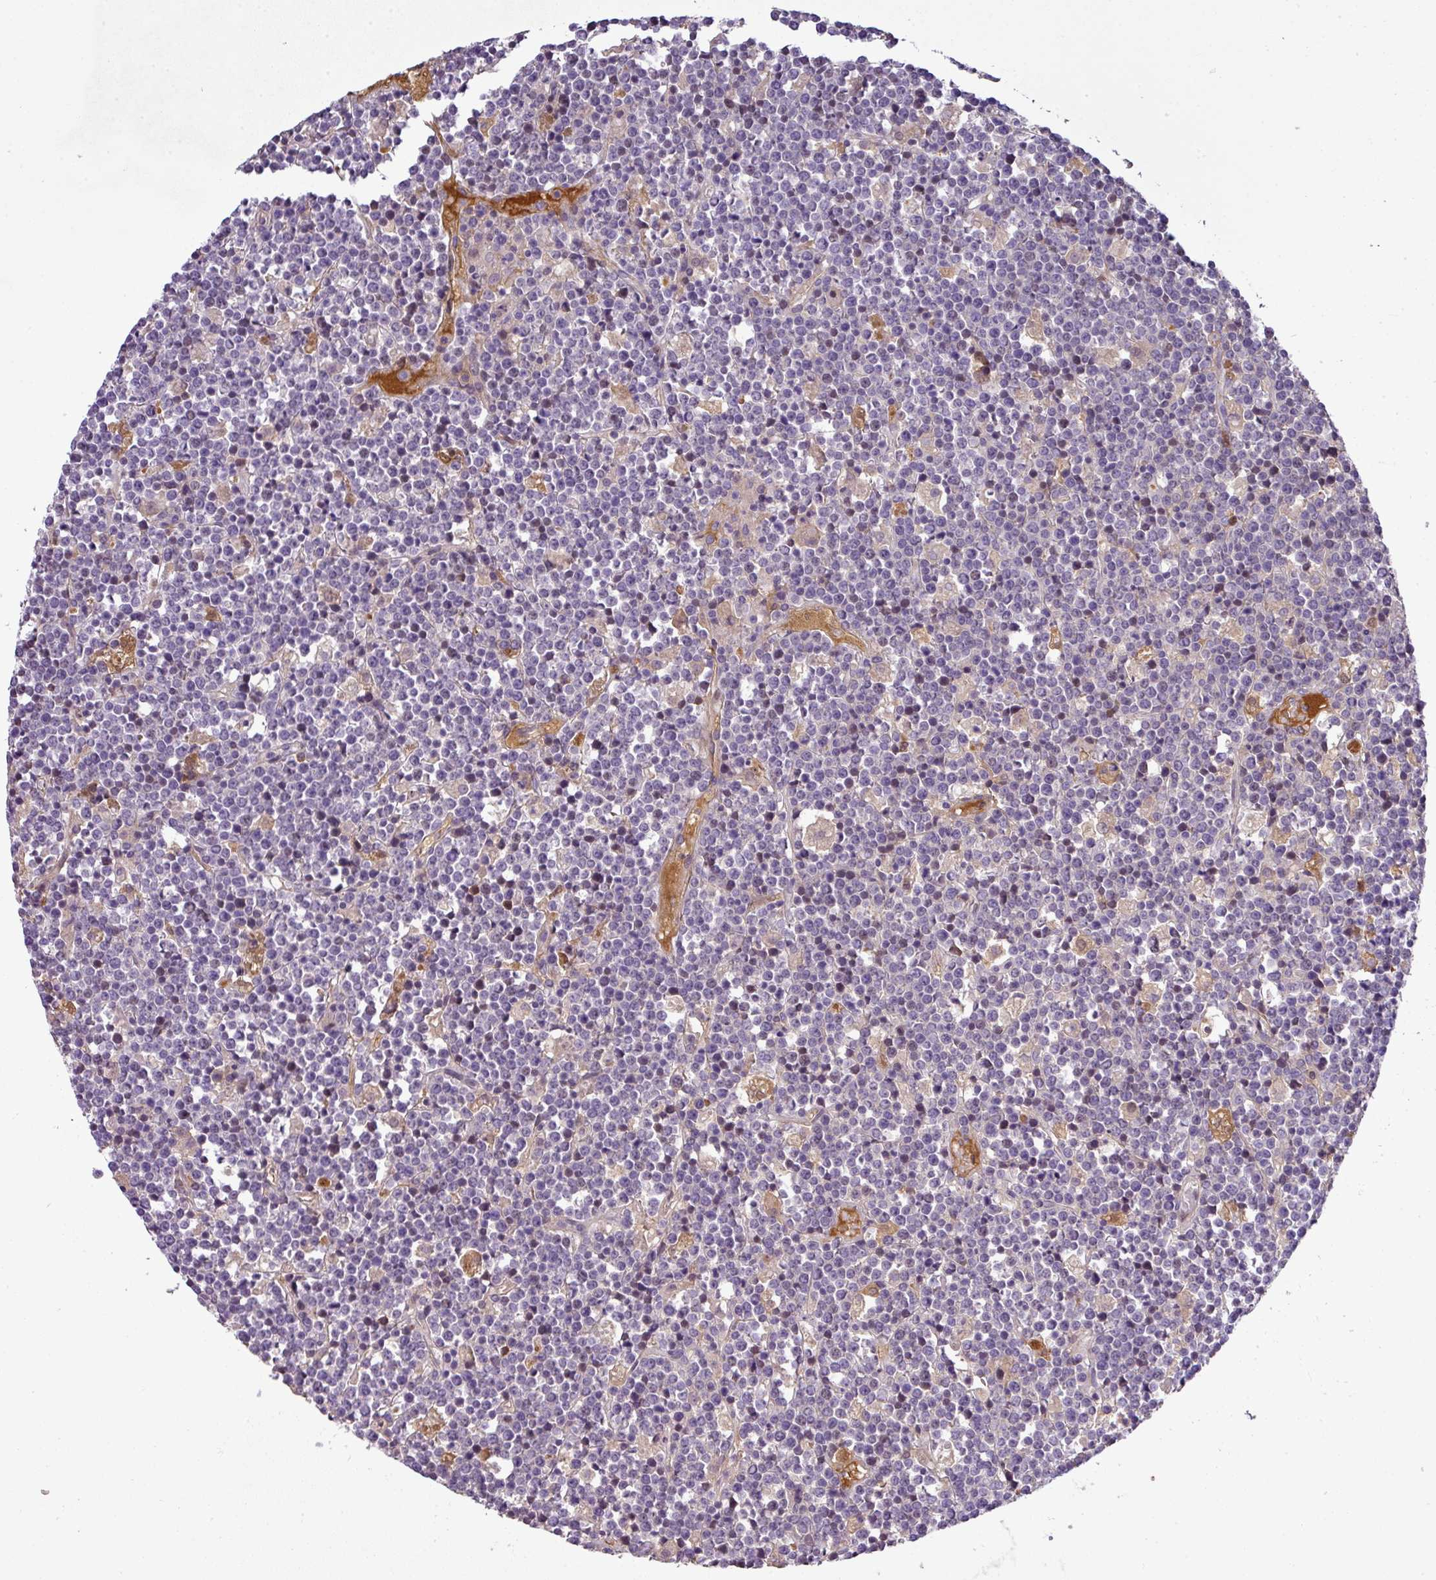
{"staining": {"intensity": "negative", "quantity": "none", "location": "none"}, "tissue": "lymphoma", "cell_type": "Tumor cells", "image_type": "cancer", "snomed": [{"axis": "morphology", "description": "Malignant lymphoma, non-Hodgkin's type, High grade"}, {"axis": "topography", "description": "Ovary"}], "caption": "Immunohistochemical staining of human lymphoma exhibits no significant staining in tumor cells. (DAB (3,3'-diaminobenzidine) immunohistochemistry (IHC), high magnification).", "gene": "C4B", "patient": {"sex": "female", "age": 56}}